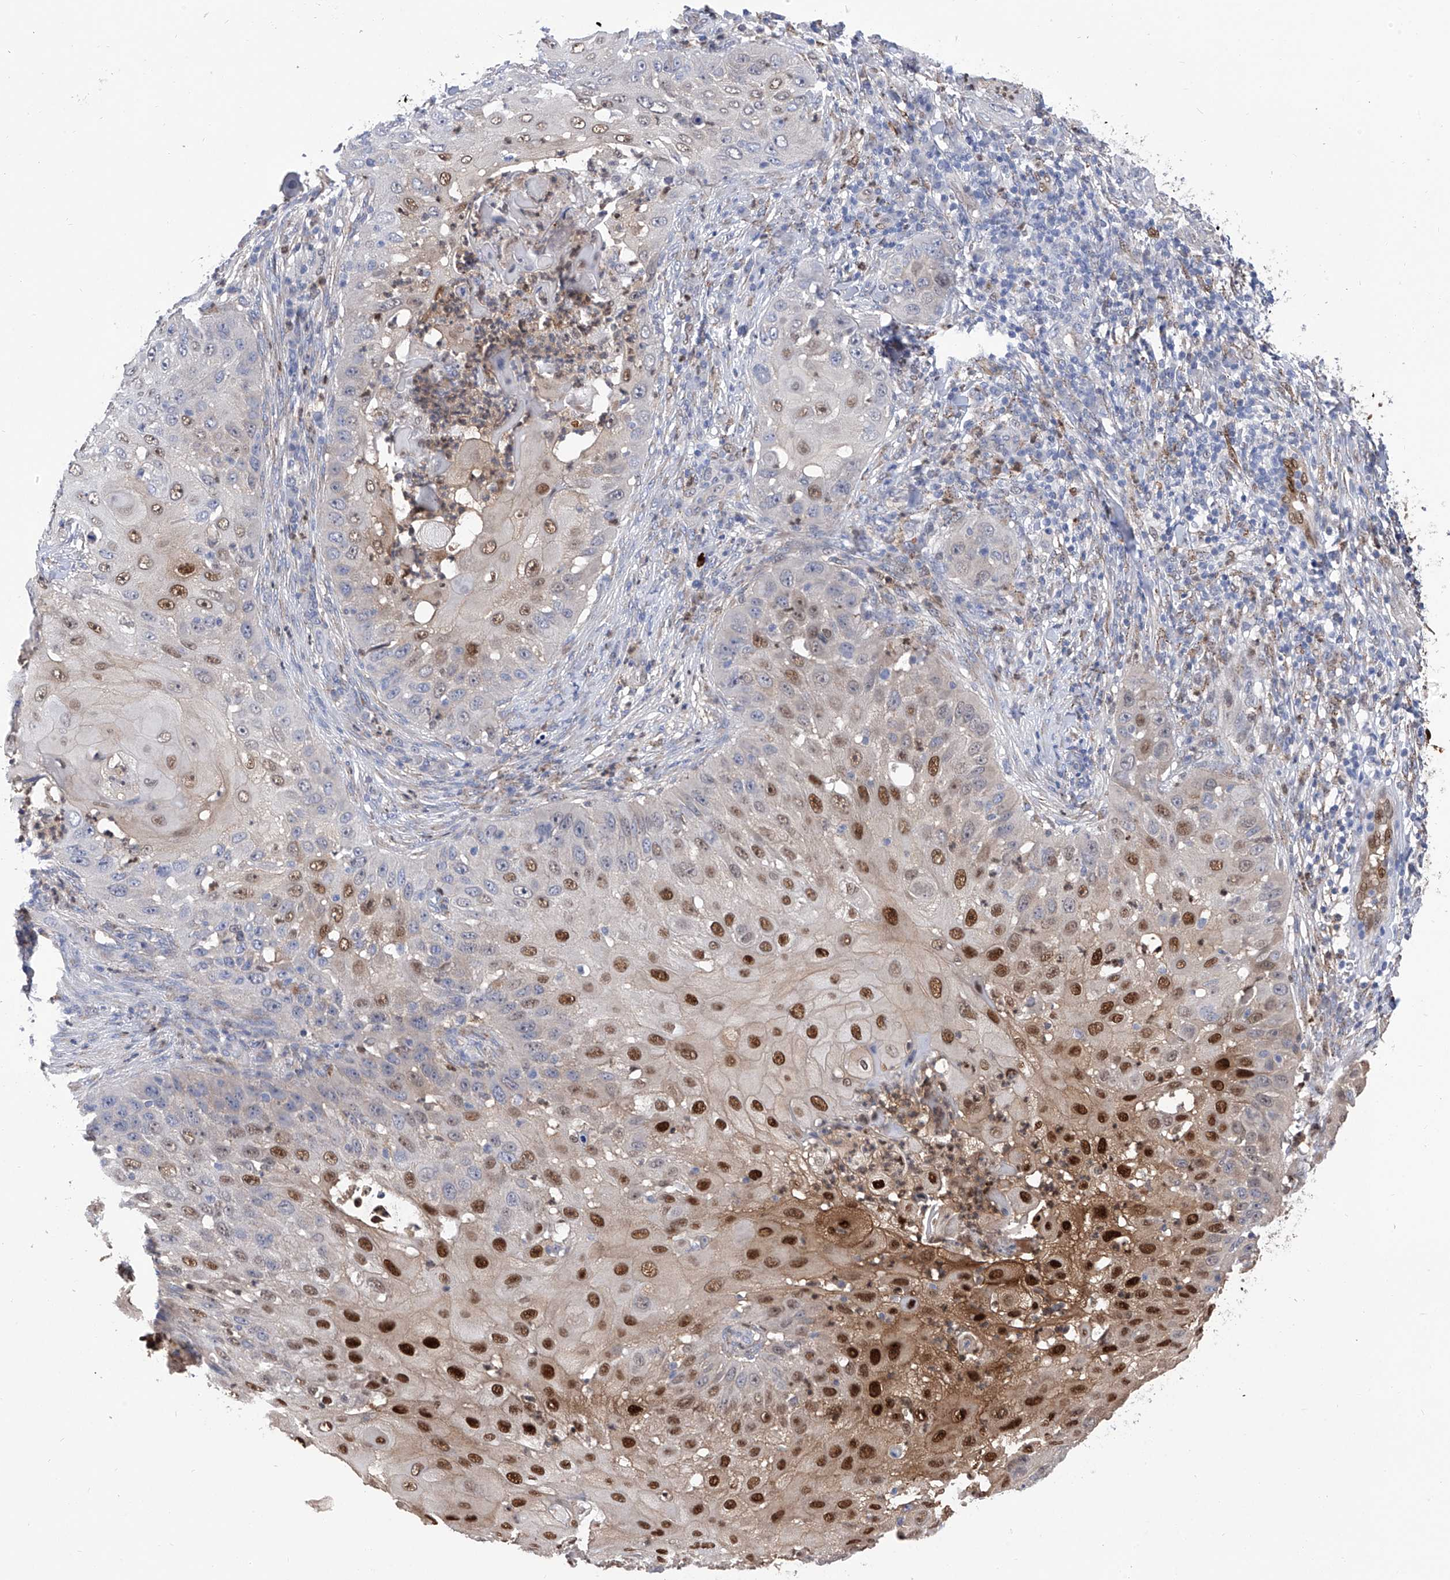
{"staining": {"intensity": "strong", "quantity": "25%-75%", "location": "cytoplasmic/membranous,nuclear"}, "tissue": "skin cancer", "cell_type": "Tumor cells", "image_type": "cancer", "snomed": [{"axis": "morphology", "description": "Squamous cell carcinoma, NOS"}, {"axis": "topography", "description": "Skin"}], "caption": "Immunohistochemistry (IHC) staining of squamous cell carcinoma (skin), which shows high levels of strong cytoplasmic/membranous and nuclear expression in approximately 25%-75% of tumor cells indicating strong cytoplasmic/membranous and nuclear protein staining. The staining was performed using DAB (brown) for protein detection and nuclei were counterstained in hematoxylin (blue).", "gene": "PHF20", "patient": {"sex": "female", "age": 44}}